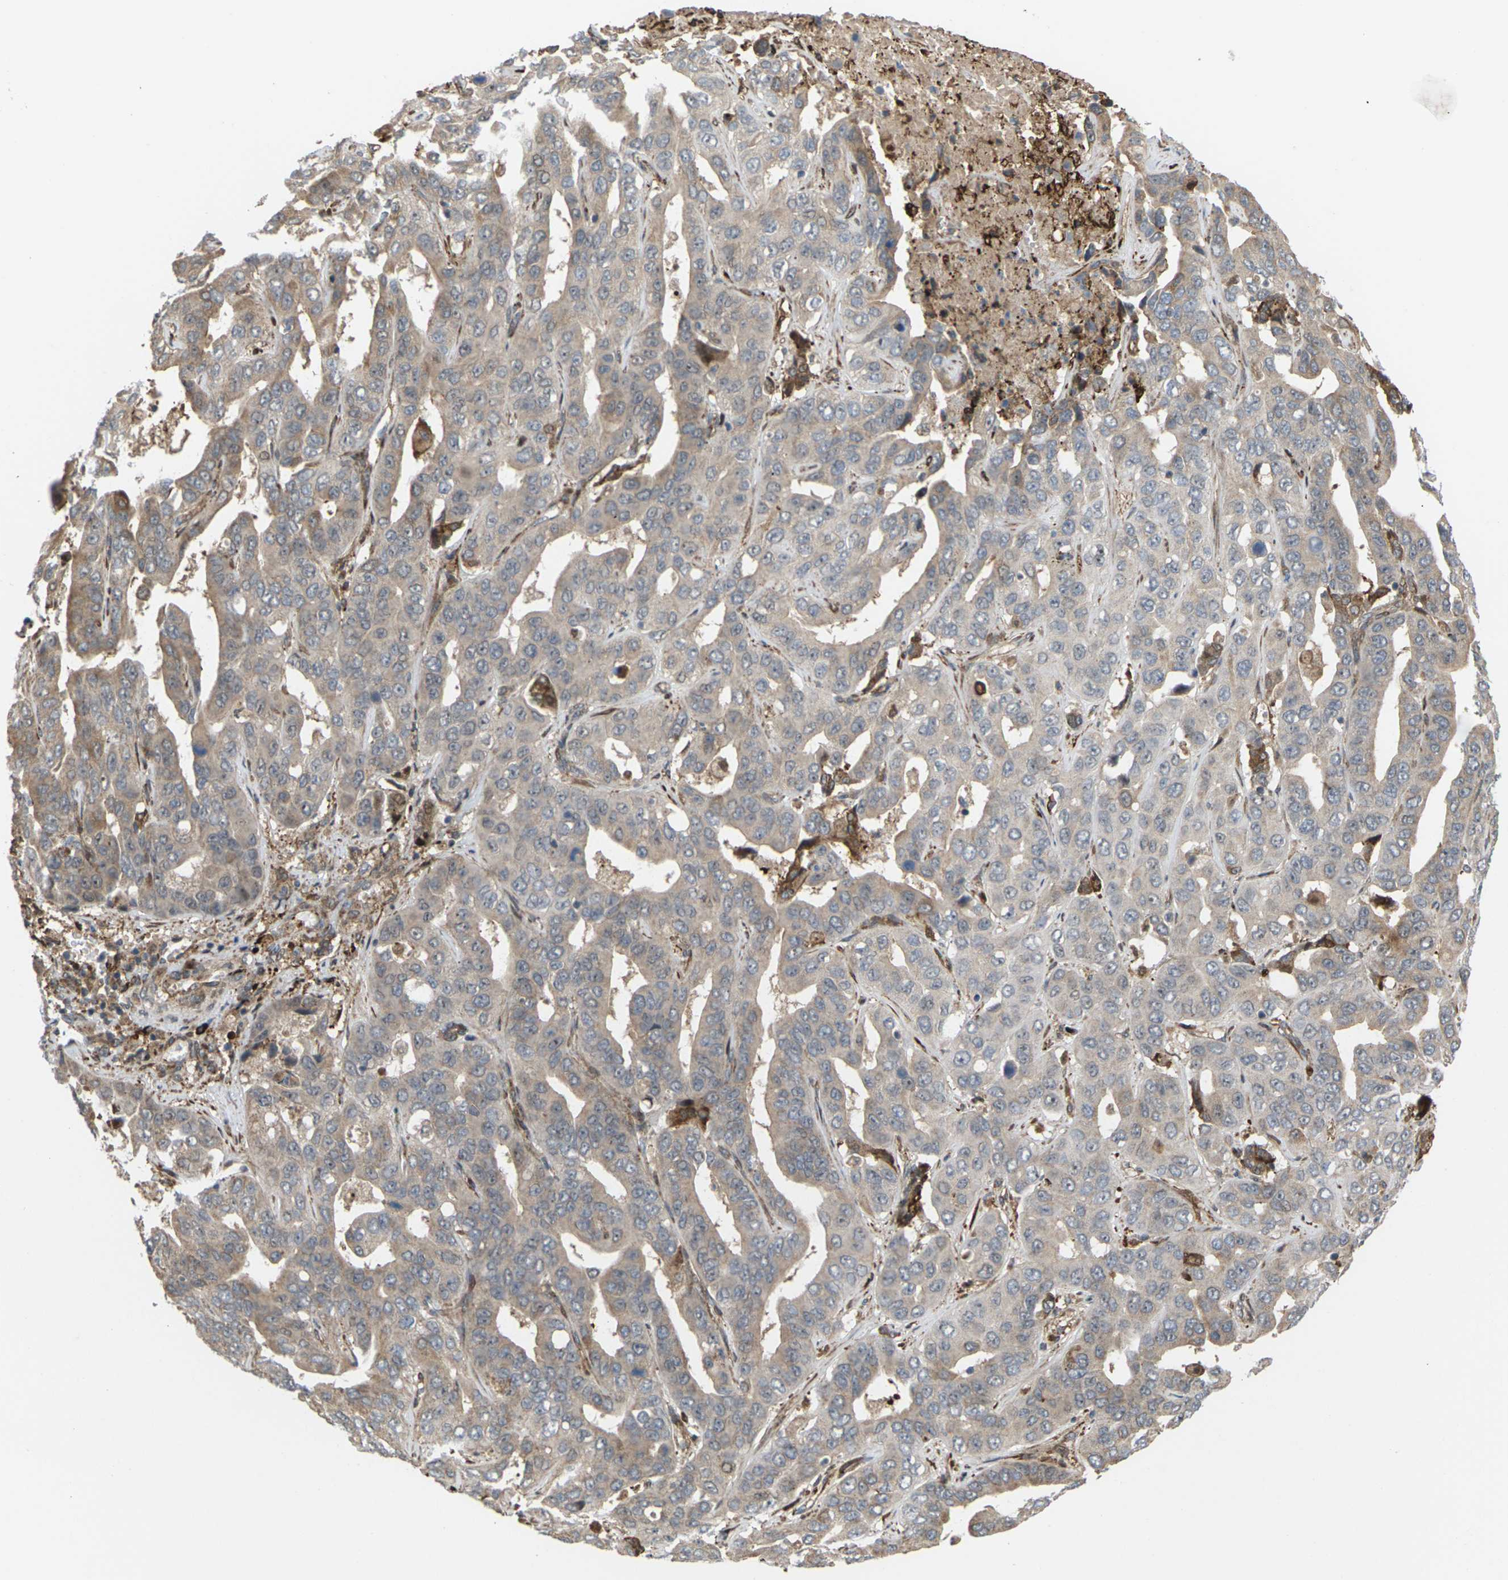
{"staining": {"intensity": "weak", "quantity": "25%-75%", "location": "cytoplasmic/membranous"}, "tissue": "liver cancer", "cell_type": "Tumor cells", "image_type": "cancer", "snomed": [{"axis": "morphology", "description": "Cholangiocarcinoma"}, {"axis": "topography", "description": "Liver"}], "caption": "Tumor cells display low levels of weak cytoplasmic/membranous staining in approximately 25%-75% of cells in liver cancer.", "gene": "ROBO1", "patient": {"sex": "female", "age": 52}}